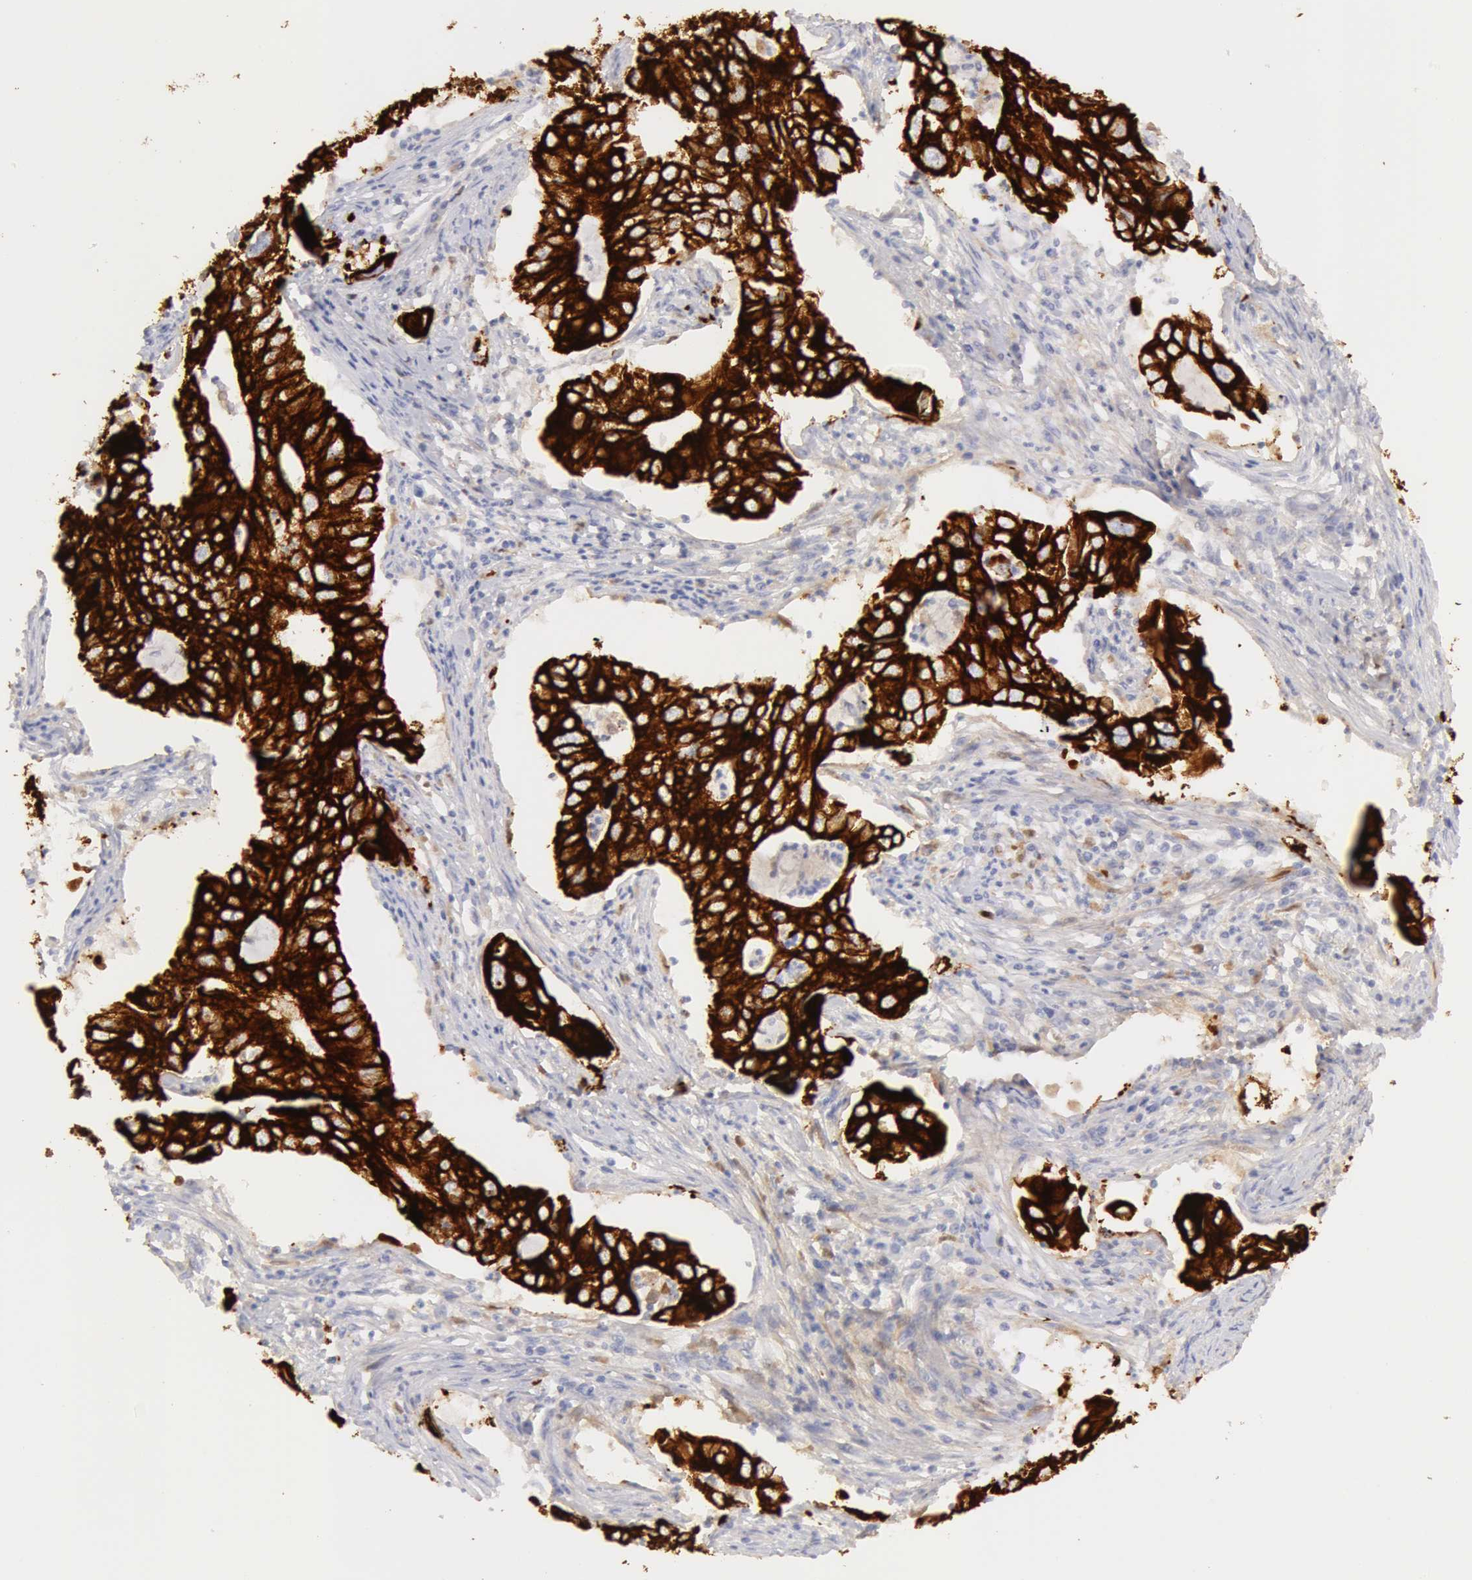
{"staining": {"intensity": "strong", "quantity": ">75%", "location": "cytoplasmic/membranous"}, "tissue": "lung cancer", "cell_type": "Tumor cells", "image_type": "cancer", "snomed": [{"axis": "morphology", "description": "Adenocarcinoma, NOS"}, {"axis": "topography", "description": "Lung"}], "caption": "Immunohistochemistry (IHC) of lung cancer displays high levels of strong cytoplasmic/membranous staining in approximately >75% of tumor cells.", "gene": "KRT8", "patient": {"sex": "male", "age": 48}}